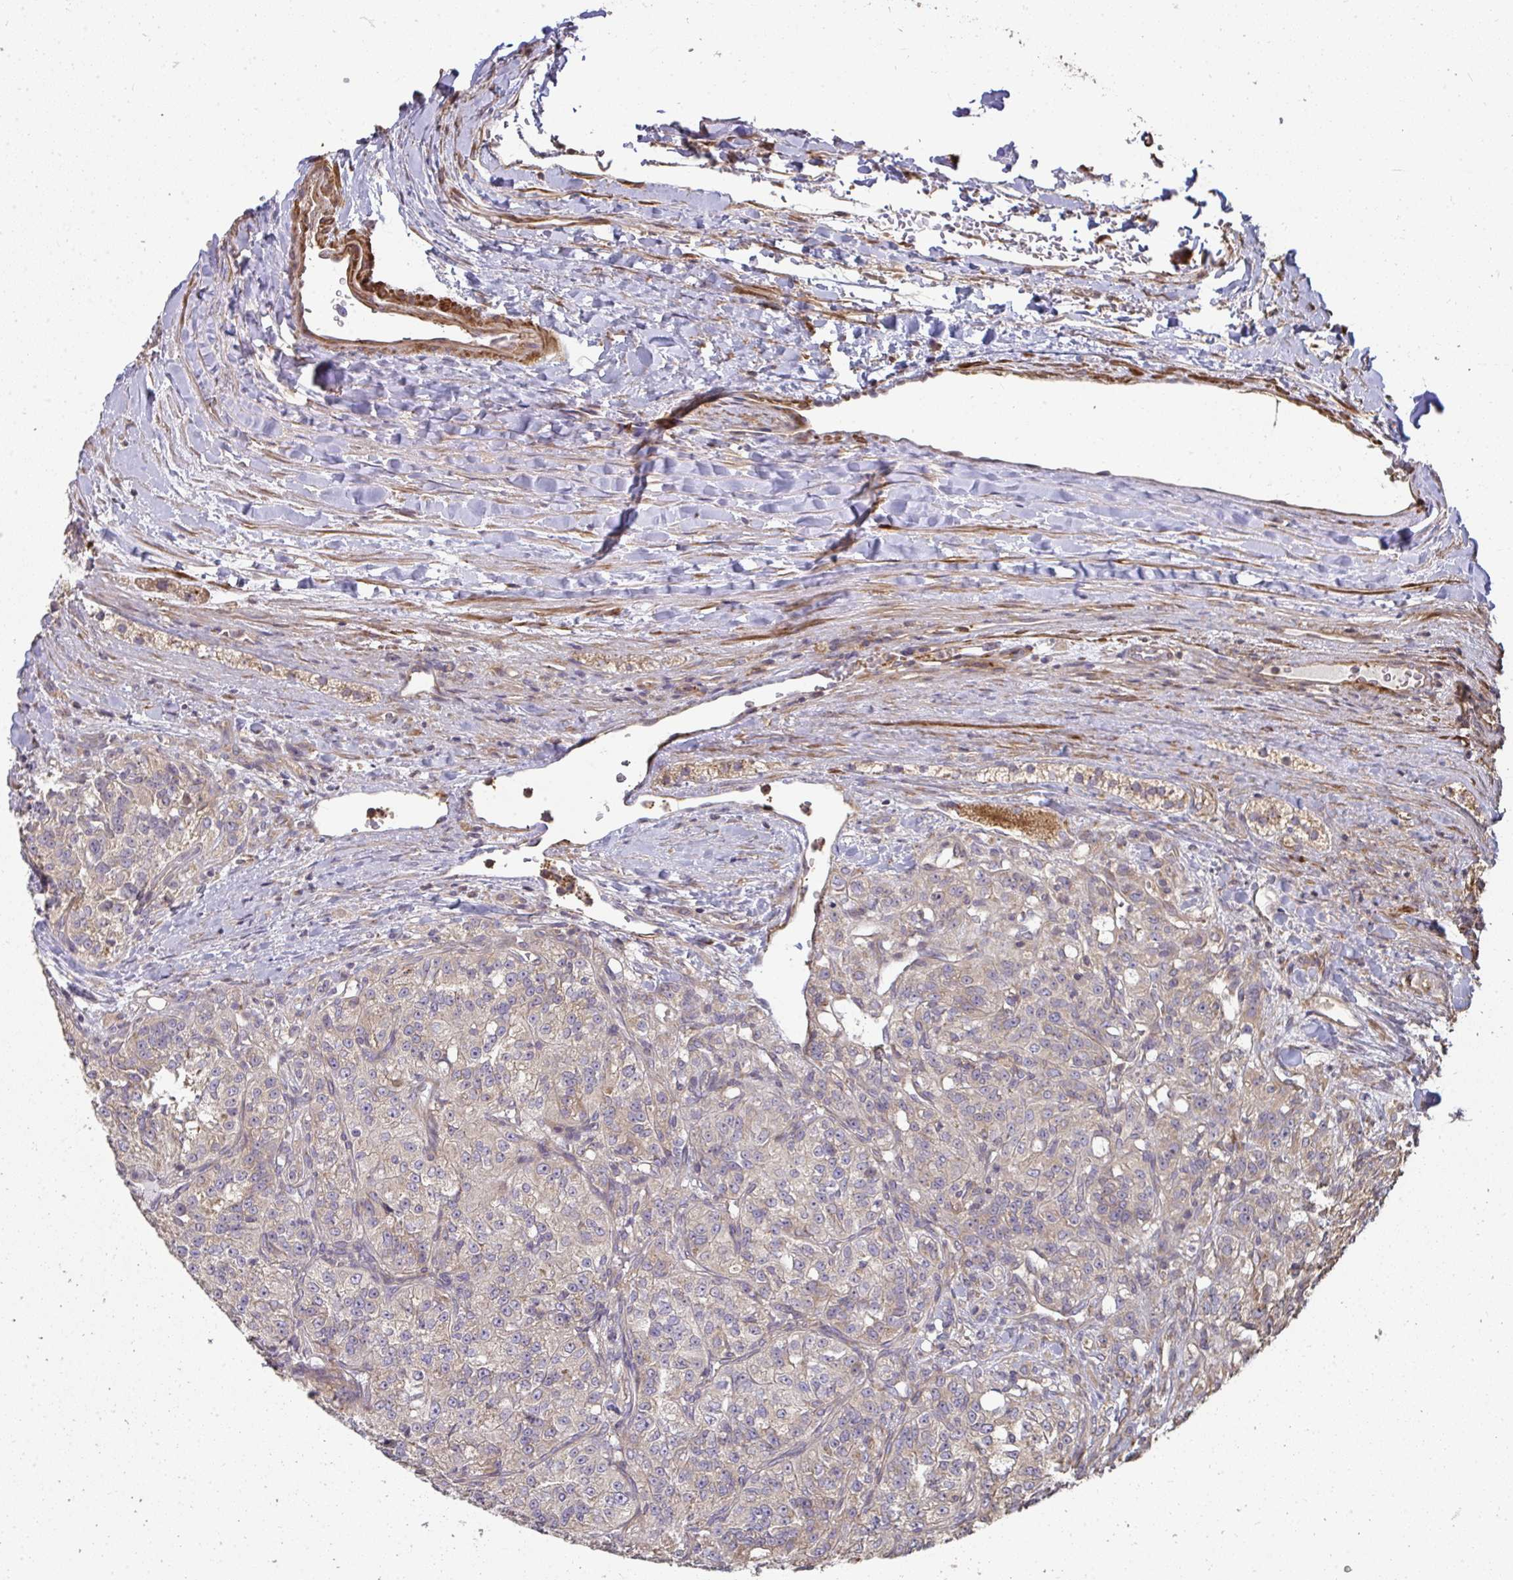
{"staining": {"intensity": "weak", "quantity": ">75%", "location": "cytoplasmic/membranous"}, "tissue": "renal cancer", "cell_type": "Tumor cells", "image_type": "cancer", "snomed": [{"axis": "morphology", "description": "Adenocarcinoma, NOS"}, {"axis": "topography", "description": "Kidney"}], "caption": "Immunohistochemistry (DAB) staining of human renal adenocarcinoma displays weak cytoplasmic/membranous protein expression in about >75% of tumor cells. (brown staining indicates protein expression, while blue staining denotes nuclei).", "gene": "ZFYVE28", "patient": {"sex": "female", "age": 63}}